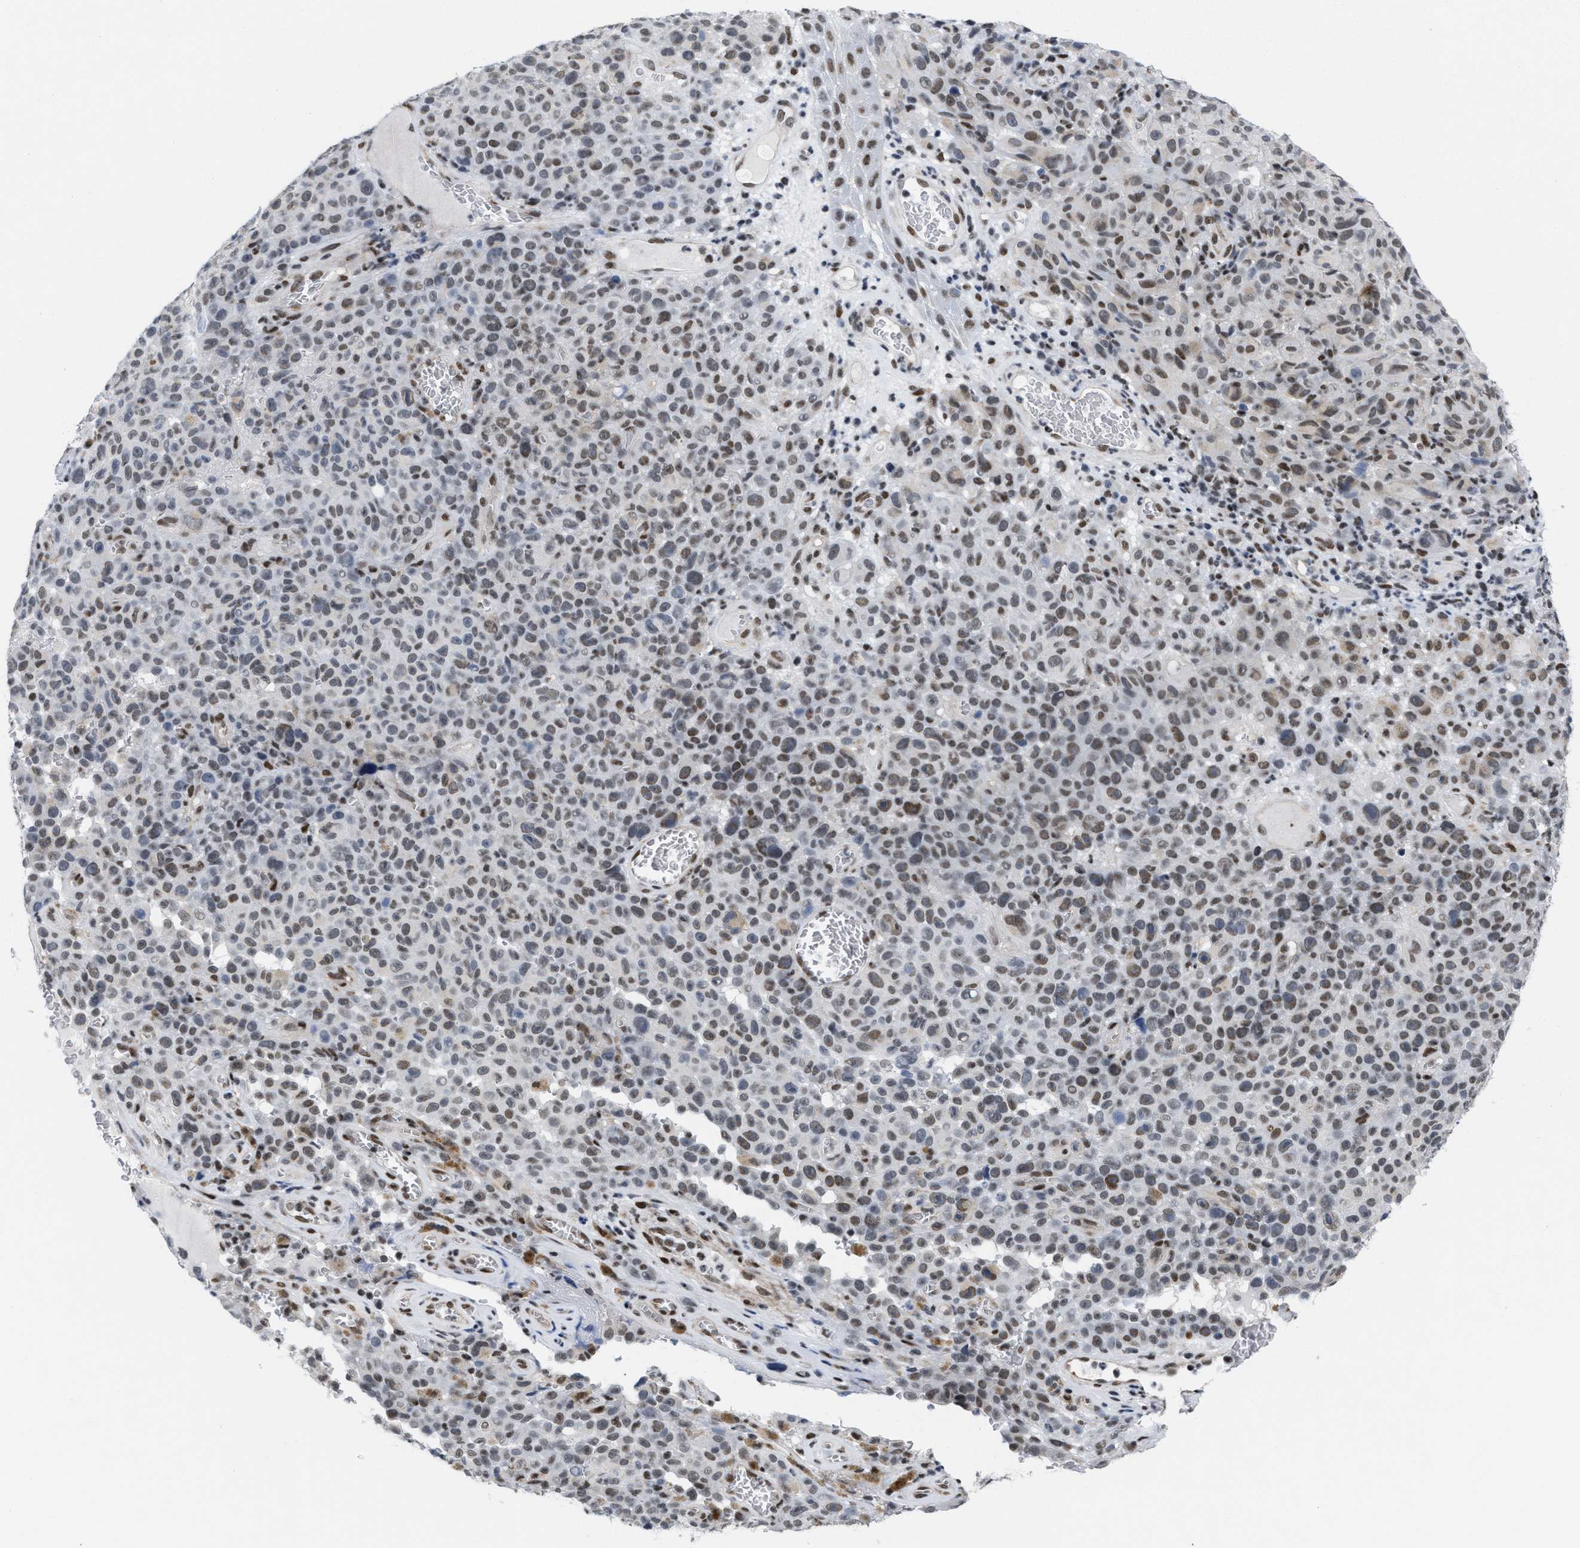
{"staining": {"intensity": "weak", "quantity": ">75%", "location": "nuclear"}, "tissue": "melanoma", "cell_type": "Tumor cells", "image_type": "cancer", "snomed": [{"axis": "morphology", "description": "Malignant melanoma, NOS"}, {"axis": "topography", "description": "Skin"}], "caption": "DAB (3,3'-diaminobenzidine) immunohistochemical staining of malignant melanoma displays weak nuclear protein expression in about >75% of tumor cells.", "gene": "MIER1", "patient": {"sex": "female", "age": 82}}